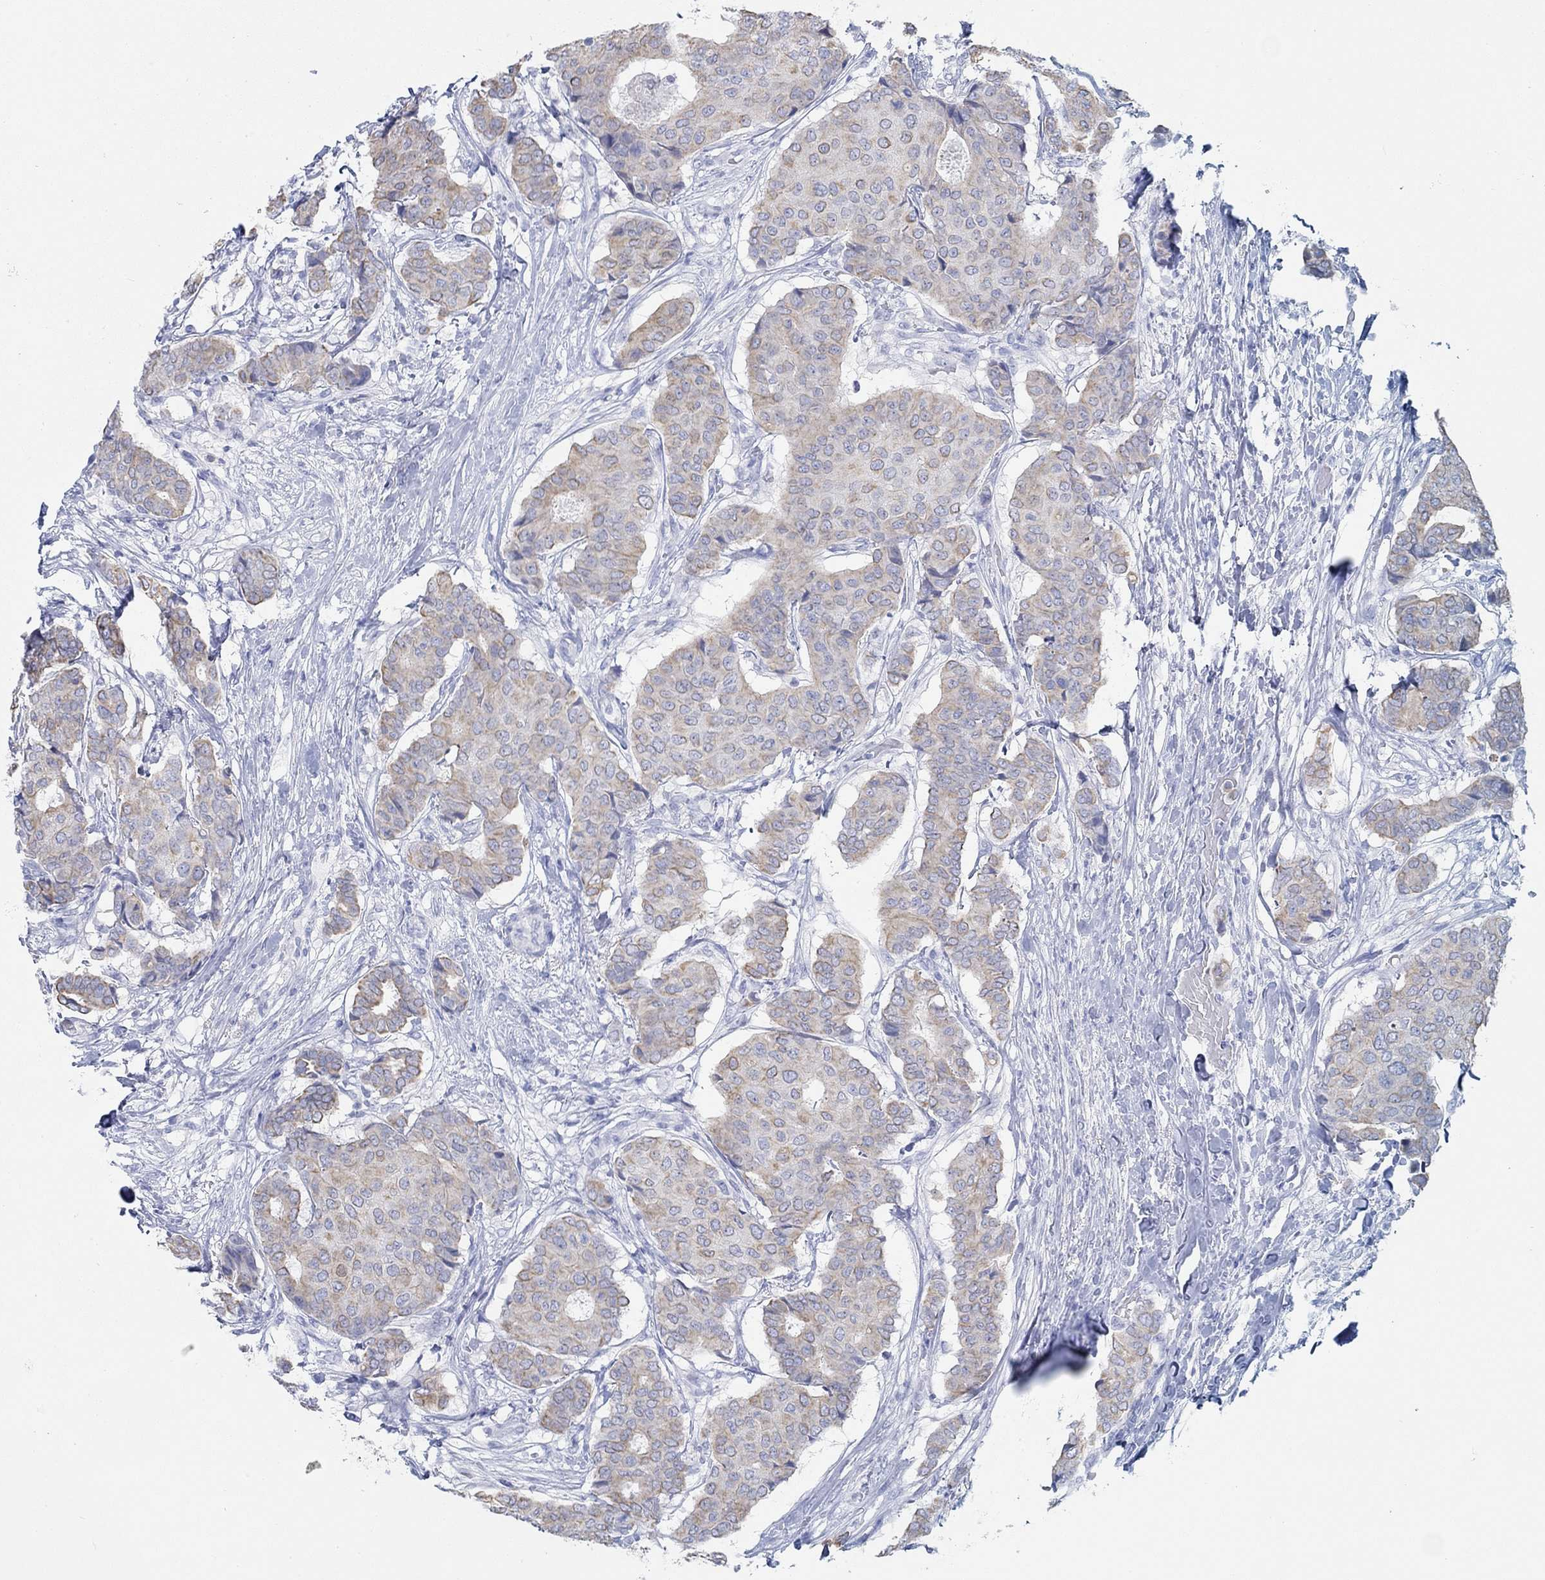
{"staining": {"intensity": "weak", "quantity": "25%-75%", "location": "cytoplasmic/membranous"}, "tissue": "breast cancer", "cell_type": "Tumor cells", "image_type": "cancer", "snomed": [{"axis": "morphology", "description": "Duct carcinoma"}, {"axis": "topography", "description": "Breast"}], "caption": "High-power microscopy captured an immunohistochemistry micrograph of breast cancer, revealing weak cytoplasmic/membranous expression in approximately 25%-75% of tumor cells.", "gene": "AK8", "patient": {"sex": "female", "age": 75}}